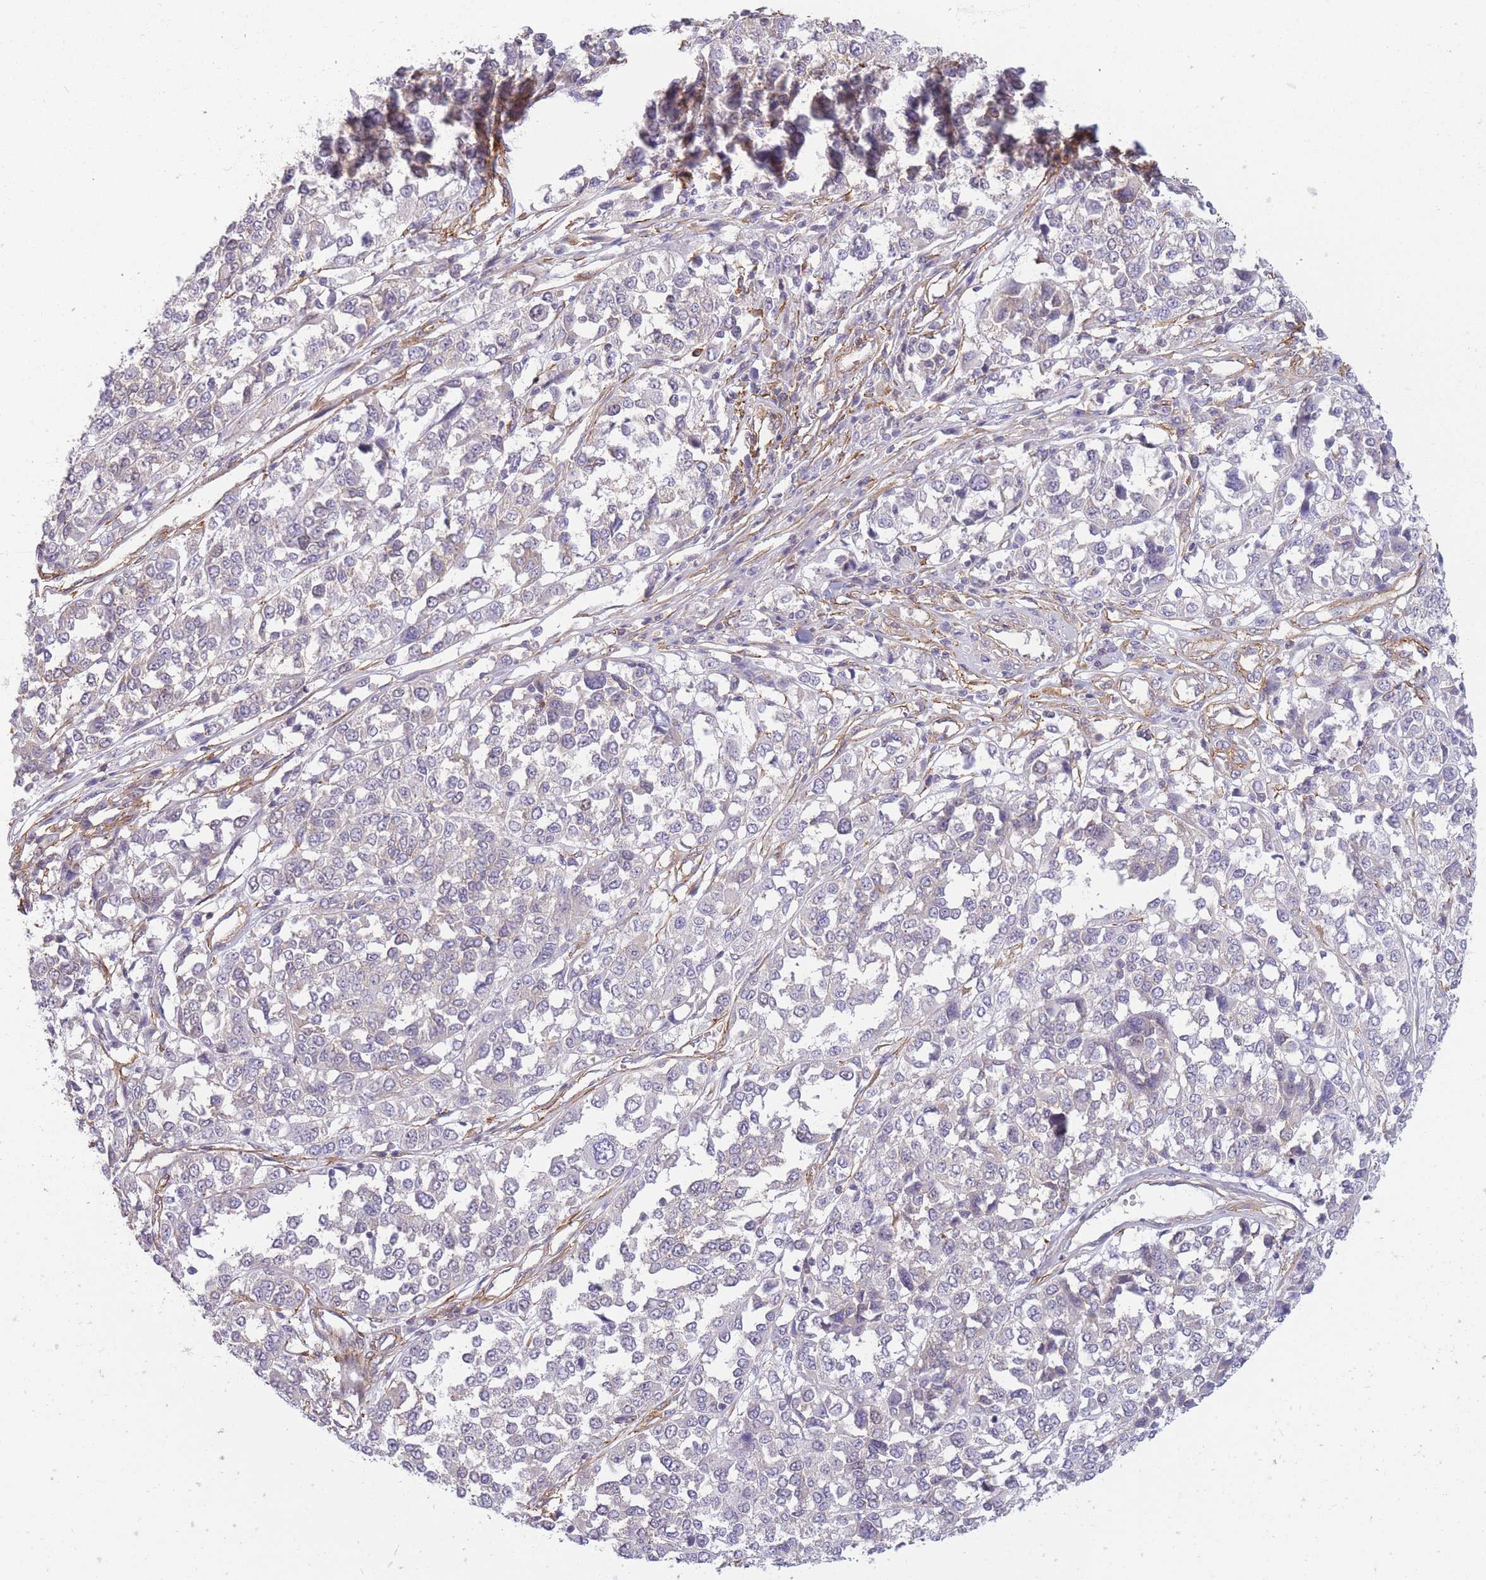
{"staining": {"intensity": "negative", "quantity": "none", "location": "none"}, "tissue": "melanoma", "cell_type": "Tumor cells", "image_type": "cancer", "snomed": [{"axis": "morphology", "description": "Malignant melanoma, Metastatic site"}, {"axis": "topography", "description": "Lymph node"}], "caption": "DAB (3,3'-diaminobenzidine) immunohistochemical staining of human melanoma reveals no significant expression in tumor cells. (DAB (3,3'-diaminobenzidine) immunohistochemistry (IHC) with hematoxylin counter stain).", "gene": "ADD1", "patient": {"sex": "male", "age": 44}}